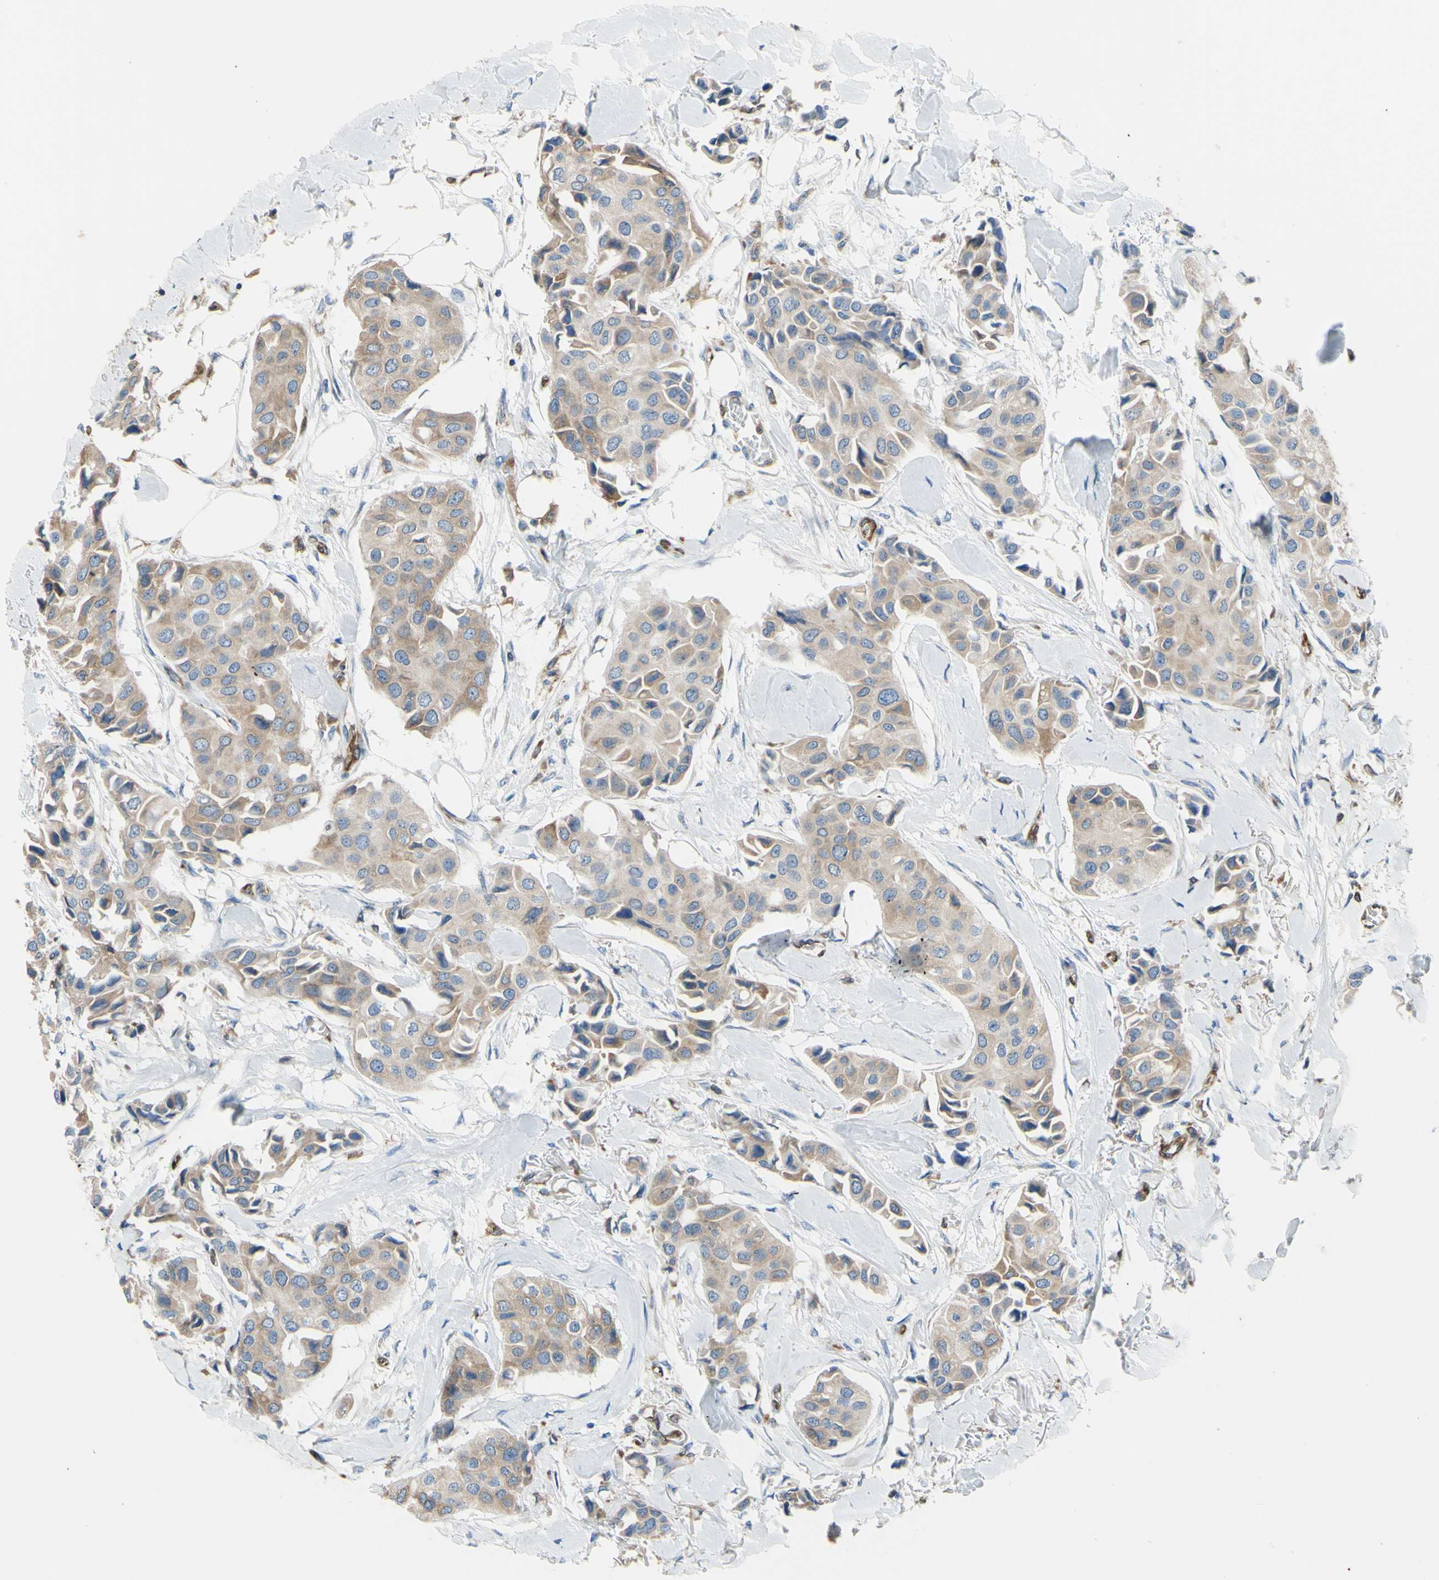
{"staining": {"intensity": "weak", "quantity": "25%-75%", "location": "cytoplasmic/membranous"}, "tissue": "breast cancer", "cell_type": "Tumor cells", "image_type": "cancer", "snomed": [{"axis": "morphology", "description": "Duct carcinoma"}, {"axis": "topography", "description": "Breast"}], "caption": "The histopathology image exhibits staining of breast cancer, revealing weak cytoplasmic/membranous protein positivity (brown color) within tumor cells.", "gene": "MGST2", "patient": {"sex": "female", "age": 80}}